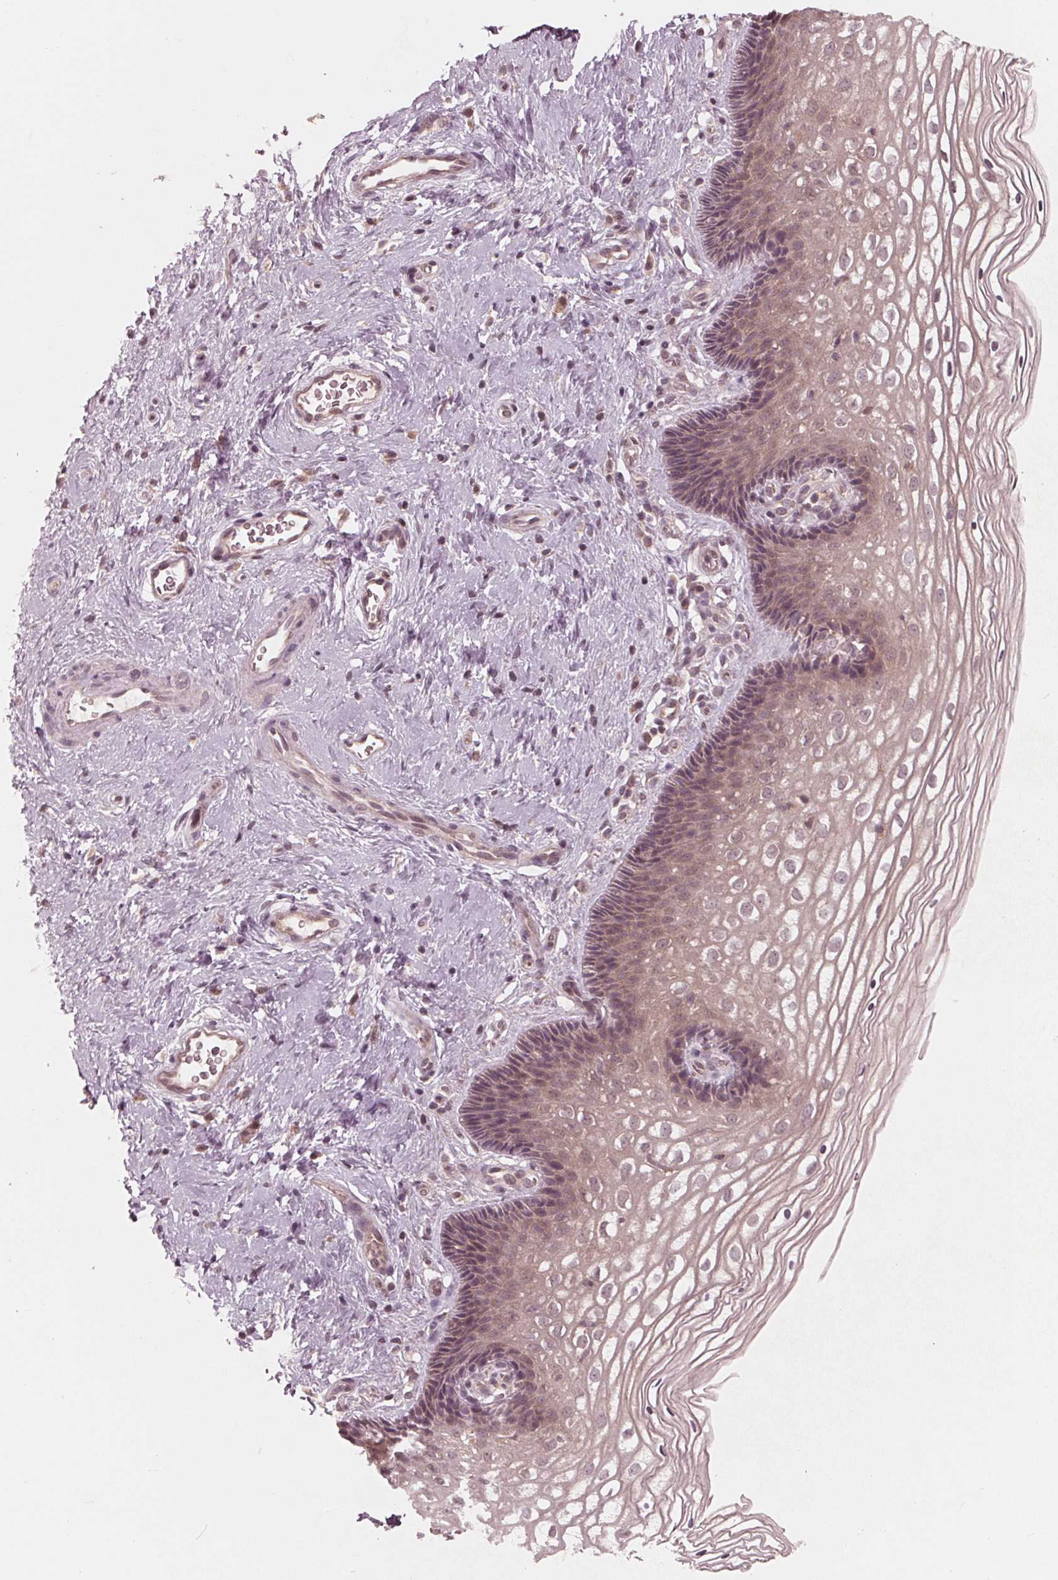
{"staining": {"intensity": "weak", "quantity": "25%-75%", "location": "cytoplasmic/membranous"}, "tissue": "cervix", "cell_type": "Glandular cells", "image_type": "normal", "snomed": [{"axis": "morphology", "description": "Normal tissue, NOS"}, {"axis": "topography", "description": "Cervix"}], "caption": "Immunohistochemical staining of unremarkable cervix demonstrates 25%-75% levels of weak cytoplasmic/membranous protein positivity in about 25%-75% of glandular cells.", "gene": "UBALD1", "patient": {"sex": "female", "age": 34}}